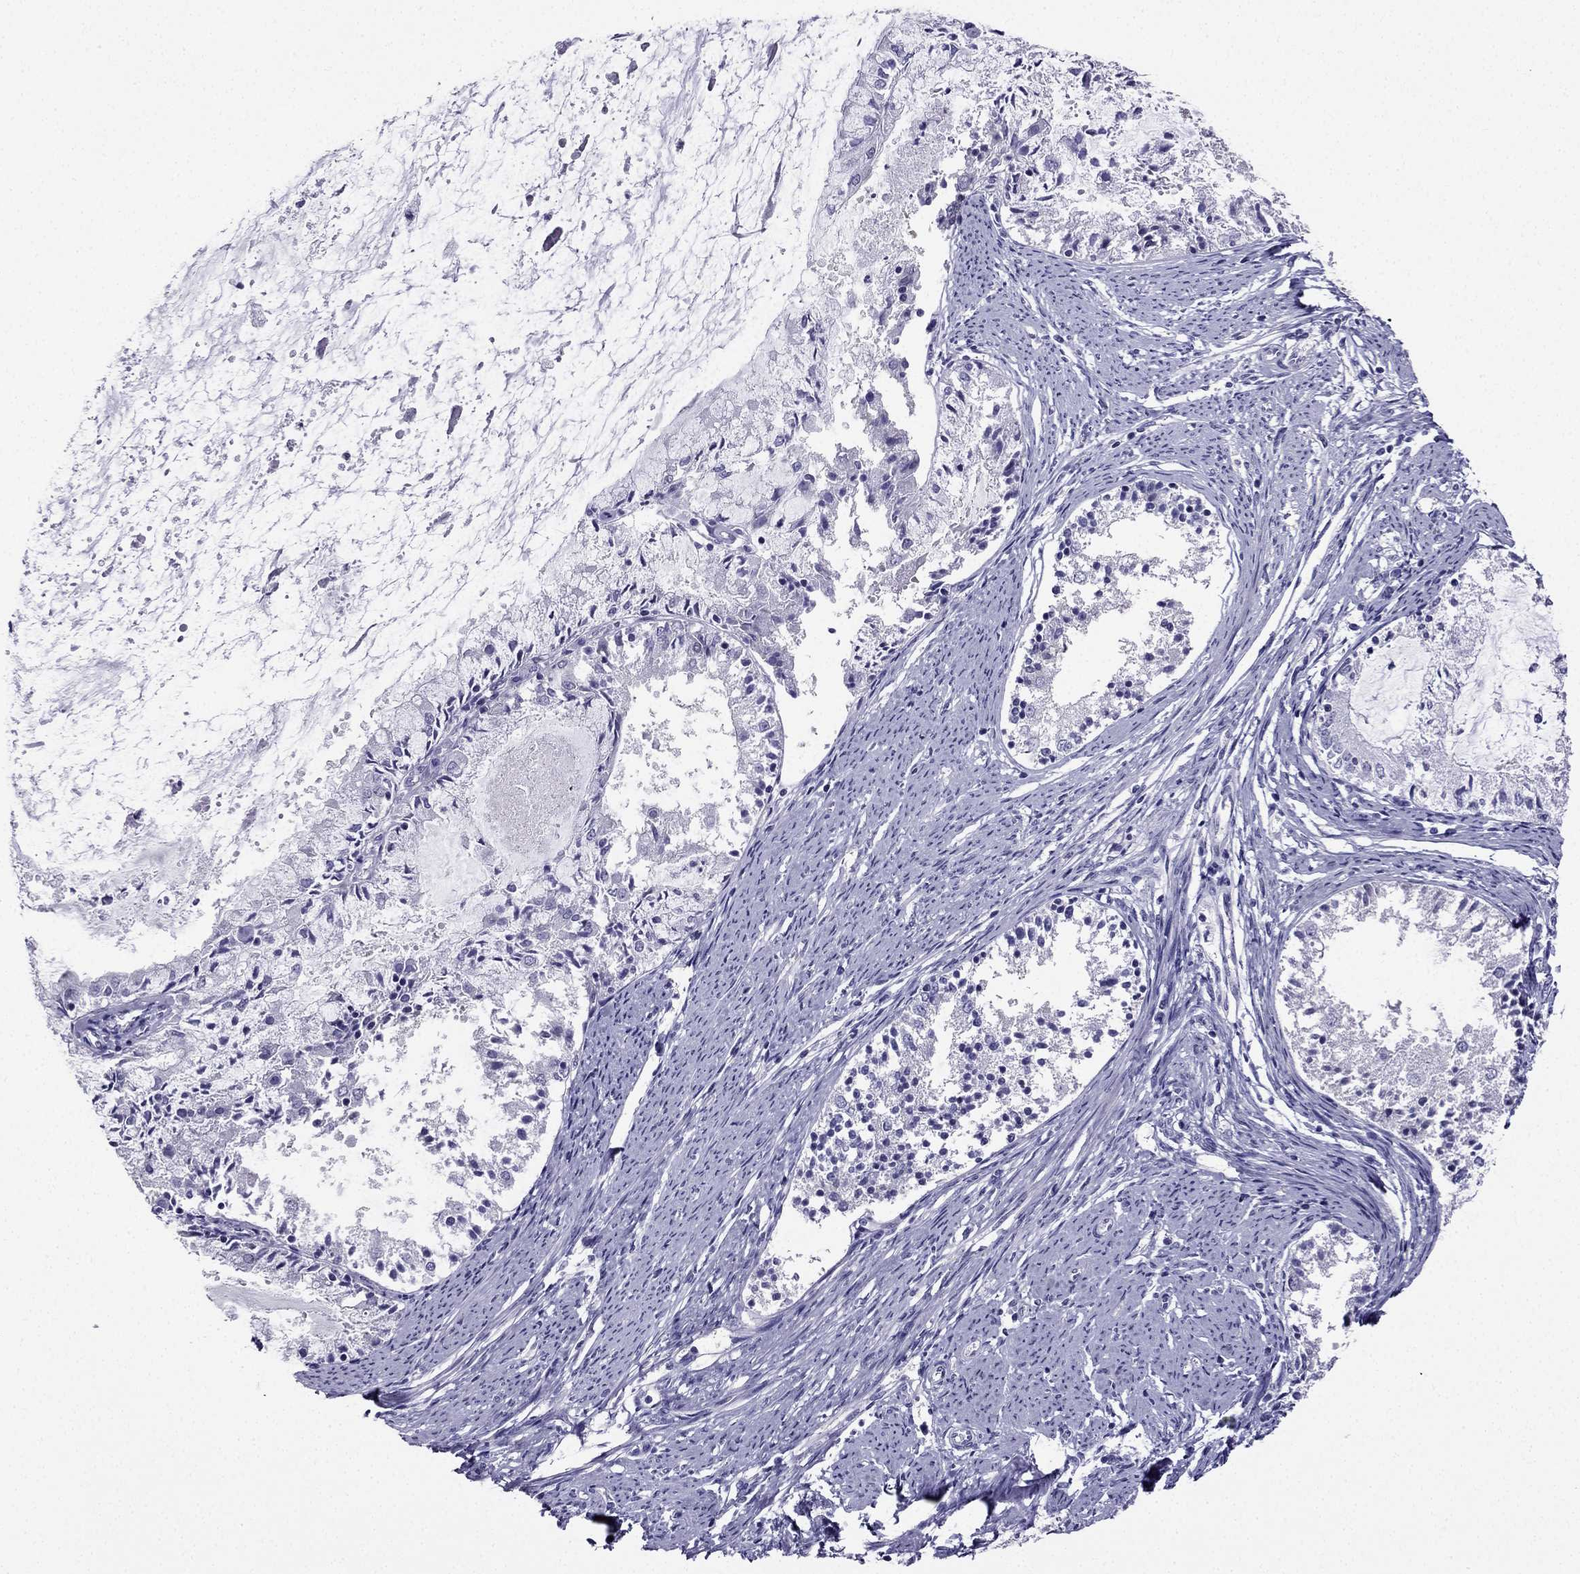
{"staining": {"intensity": "negative", "quantity": "none", "location": "none"}, "tissue": "endometrial cancer", "cell_type": "Tumor cells", "image_type": "cancer", "snomed": [{"axis": "morphology", "description": "Adenocarcinoma, NOS"}, {"axis": "topography", "description": "Endometrium"}], "caption": "Immunohistochemistry of endometrial adenocarcinoma displays no positivity in tumor cells. (Immunohistochemistry, brightfield microscopy, high magnification).", "gene": "KCNJ10", "patient": {"sex": "female", "age": 57}}